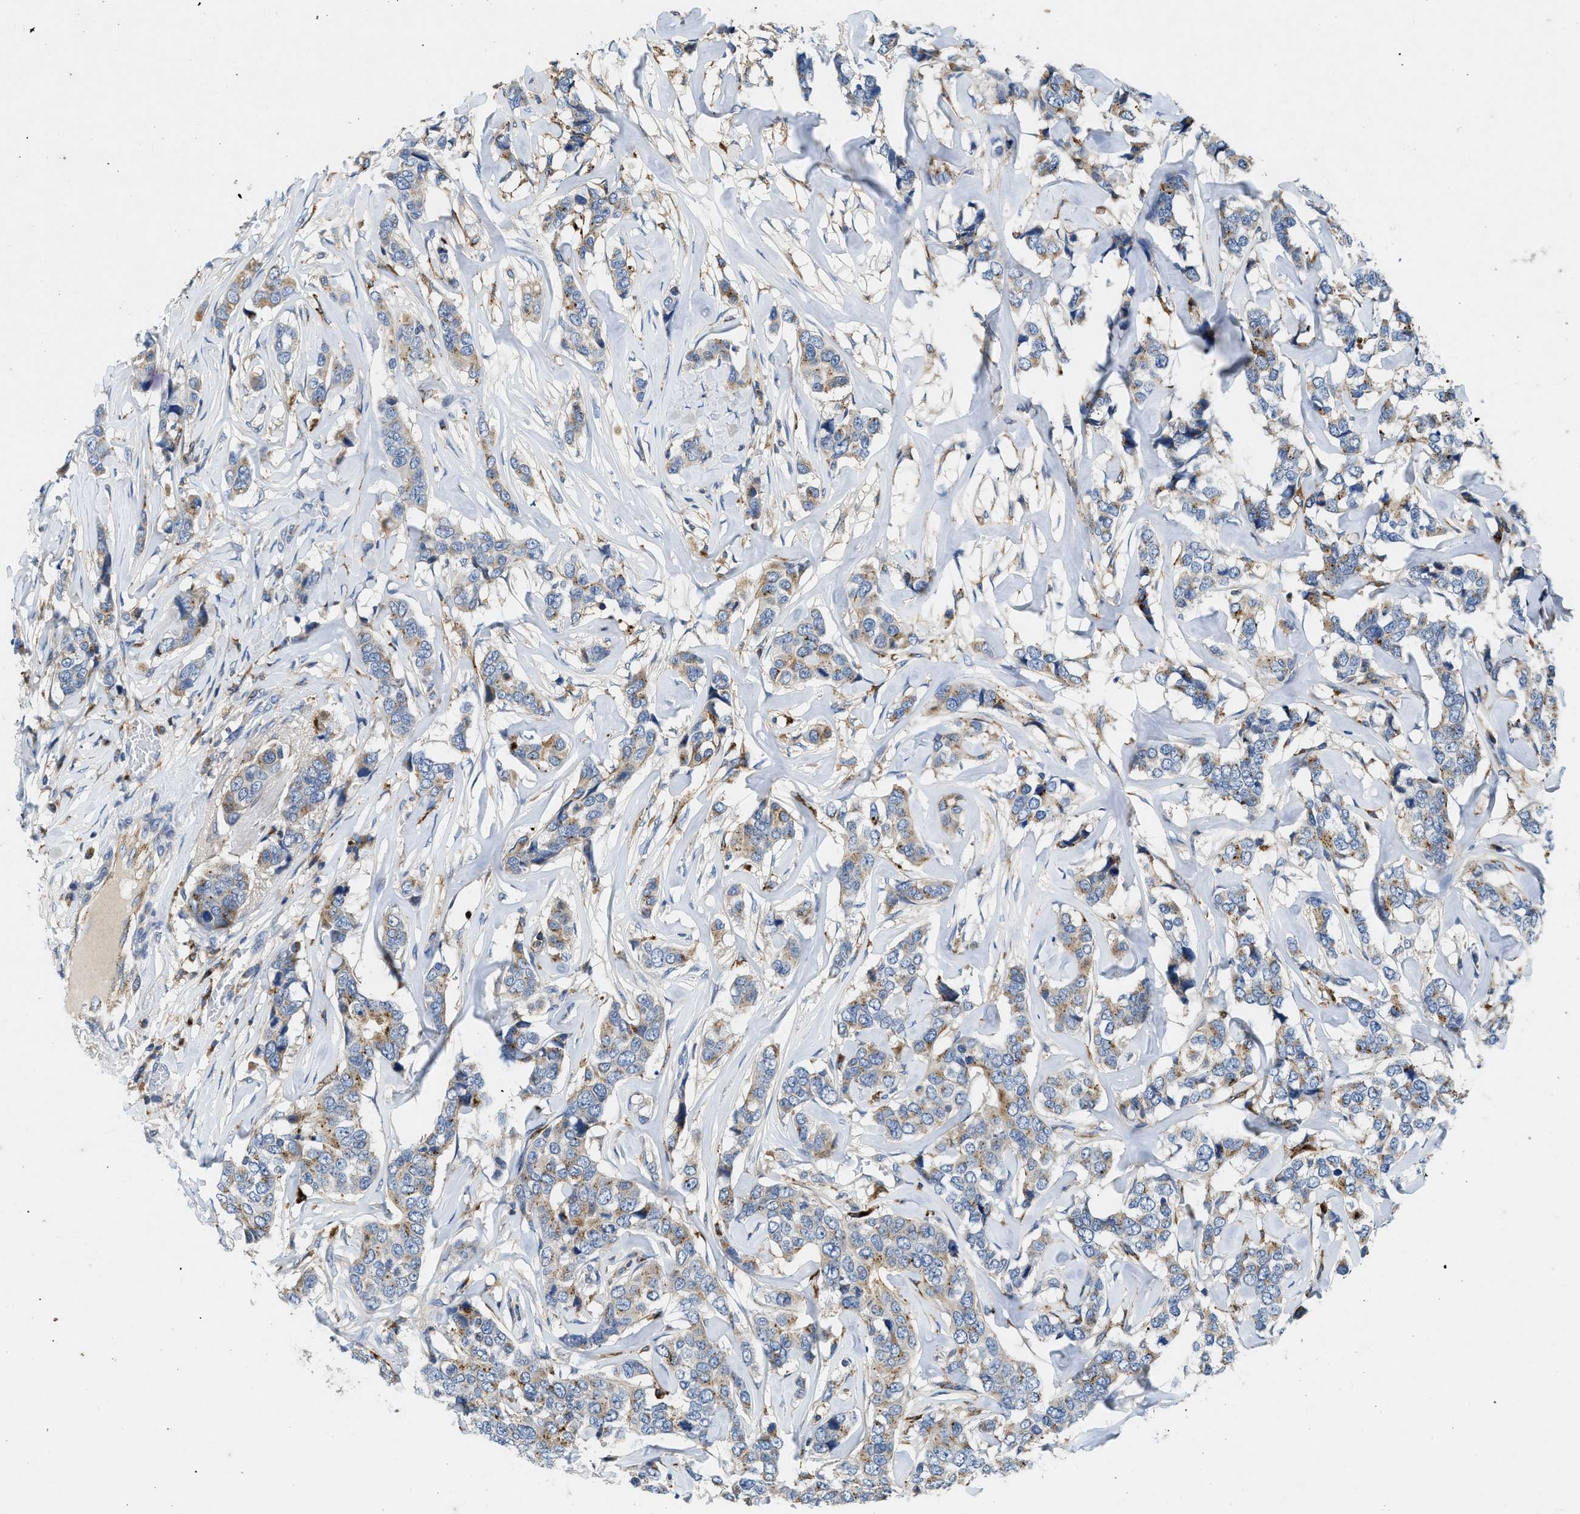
{"staining": {"intensity": "moderate", "quantity": "<25%", "location": "cytoplasmic/membranous"}, "tissue": "breast cancer", "cell_type": "Tumor cells", "image_type": "cancer", "snomed": [{"axis": "morphology", "description": "Lobular carcinoma"}, {"axis": "topography", "description": "Breast"}], "caption": "A photomicrograph of breast lobular carcinoma stained for a protein shows moderate cytoplasmic/membranous brown staining in tumor cells. The staining is performed using DAB brown chromogen to label protein expression. The nuclei are counter-stained blue using hematoxylin.", "gene": "ENPP4", "patient": {"sex": "female", "age": 59}}